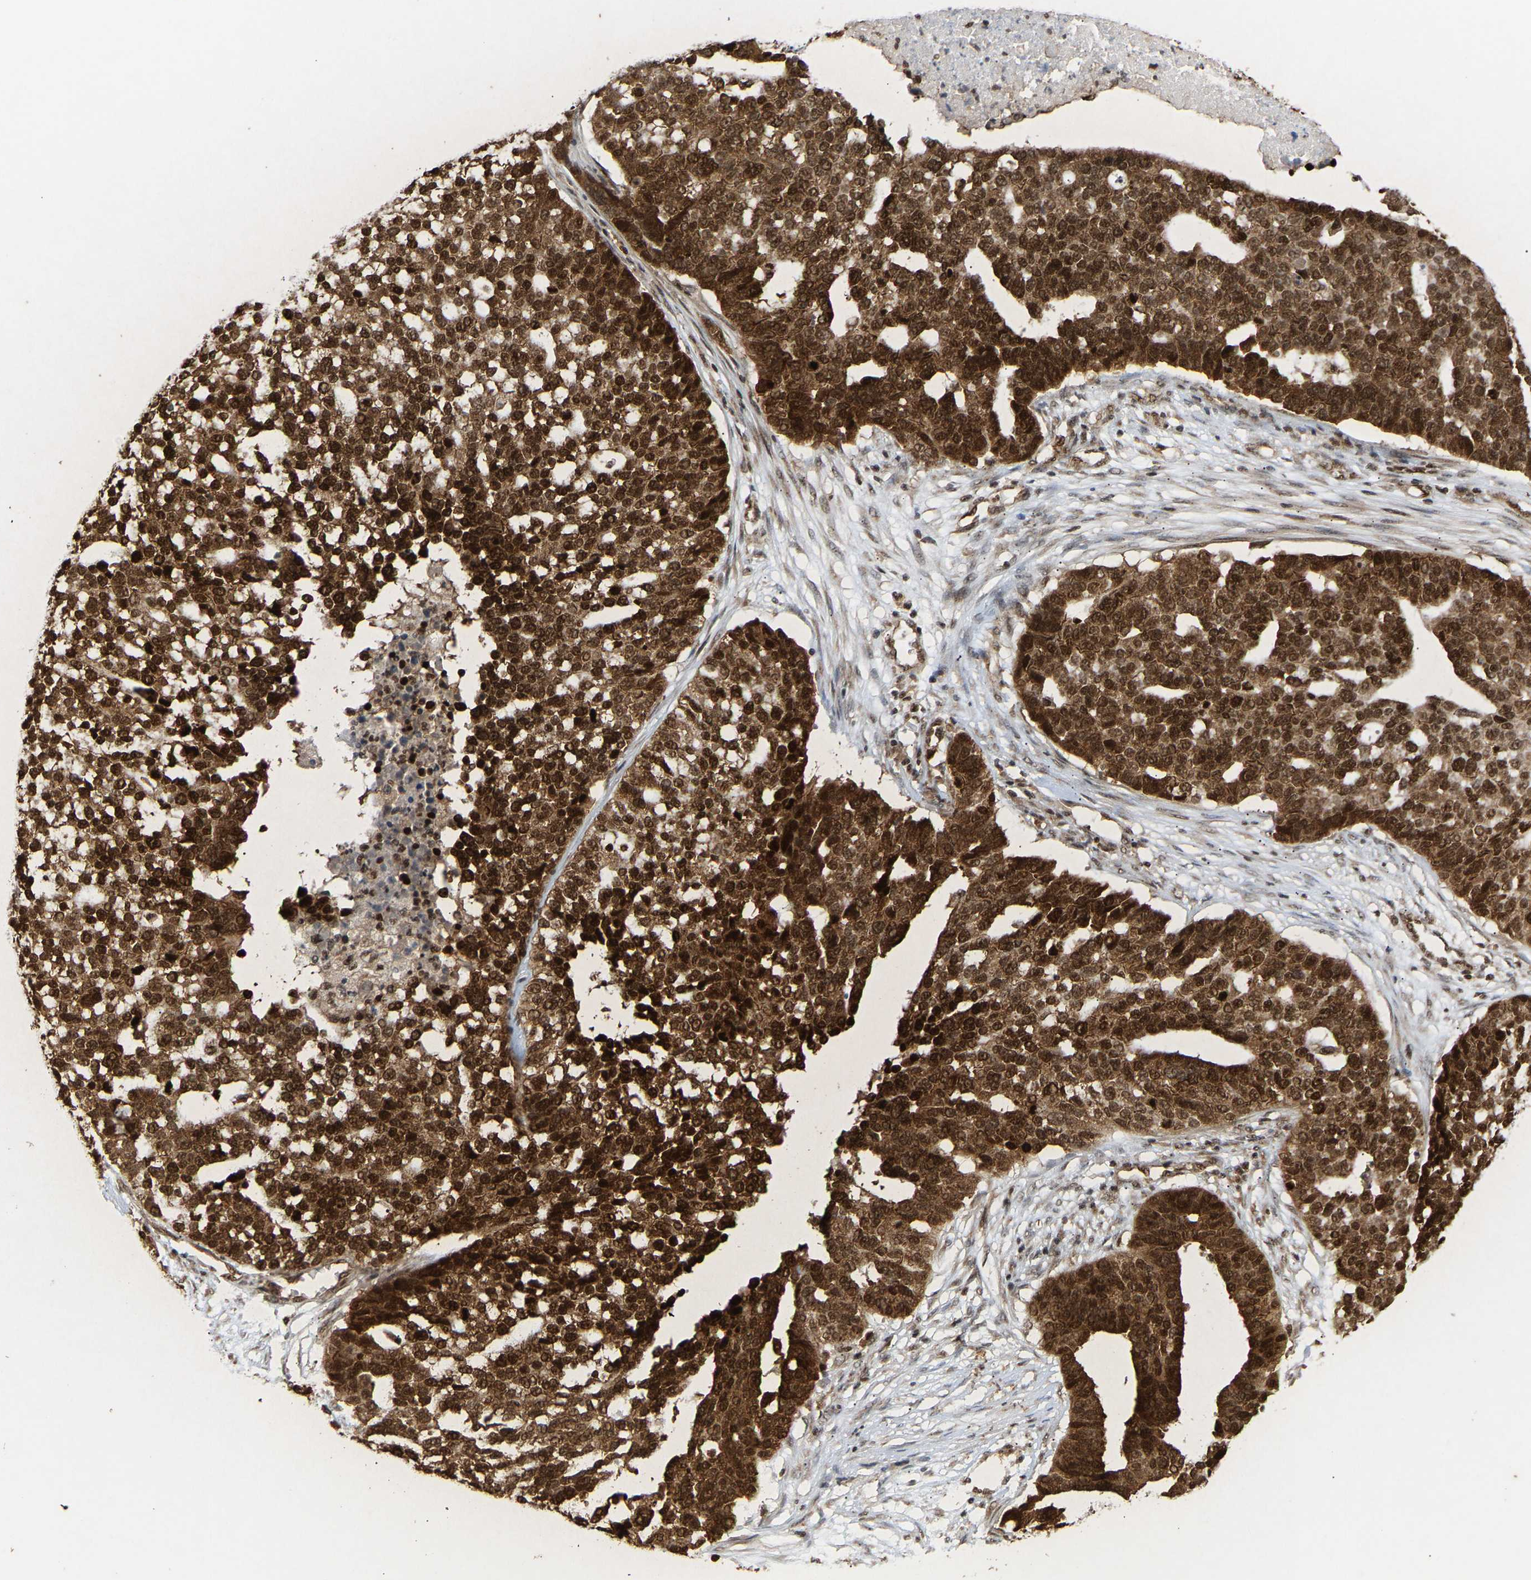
{"staining": {"intensity": "strong", "quantity": ">75%", "location": "cytoplasmic/membranous,nuclear"}, "tissue": "ovarian cancer", "cell_type": "Tumor cells", "image_type": "cancer", "snomed": [{"axis": "morphology", "description": "Cystadenocarcinoma, serous, NOS"}, {"axis": "topography", "description": "Ovary"}], "caption": "An immunohistochemistry histopathology image of neoplastic tissue is shown. Protein staining in brown highlights strong cytoplasmic/membranous and nuclear positivity in ovarian cancer (serous cystadenocarcinoma) within tumor cells.", "gene": "ALYREF", "patient": {"sex": "female", "age": 59}}